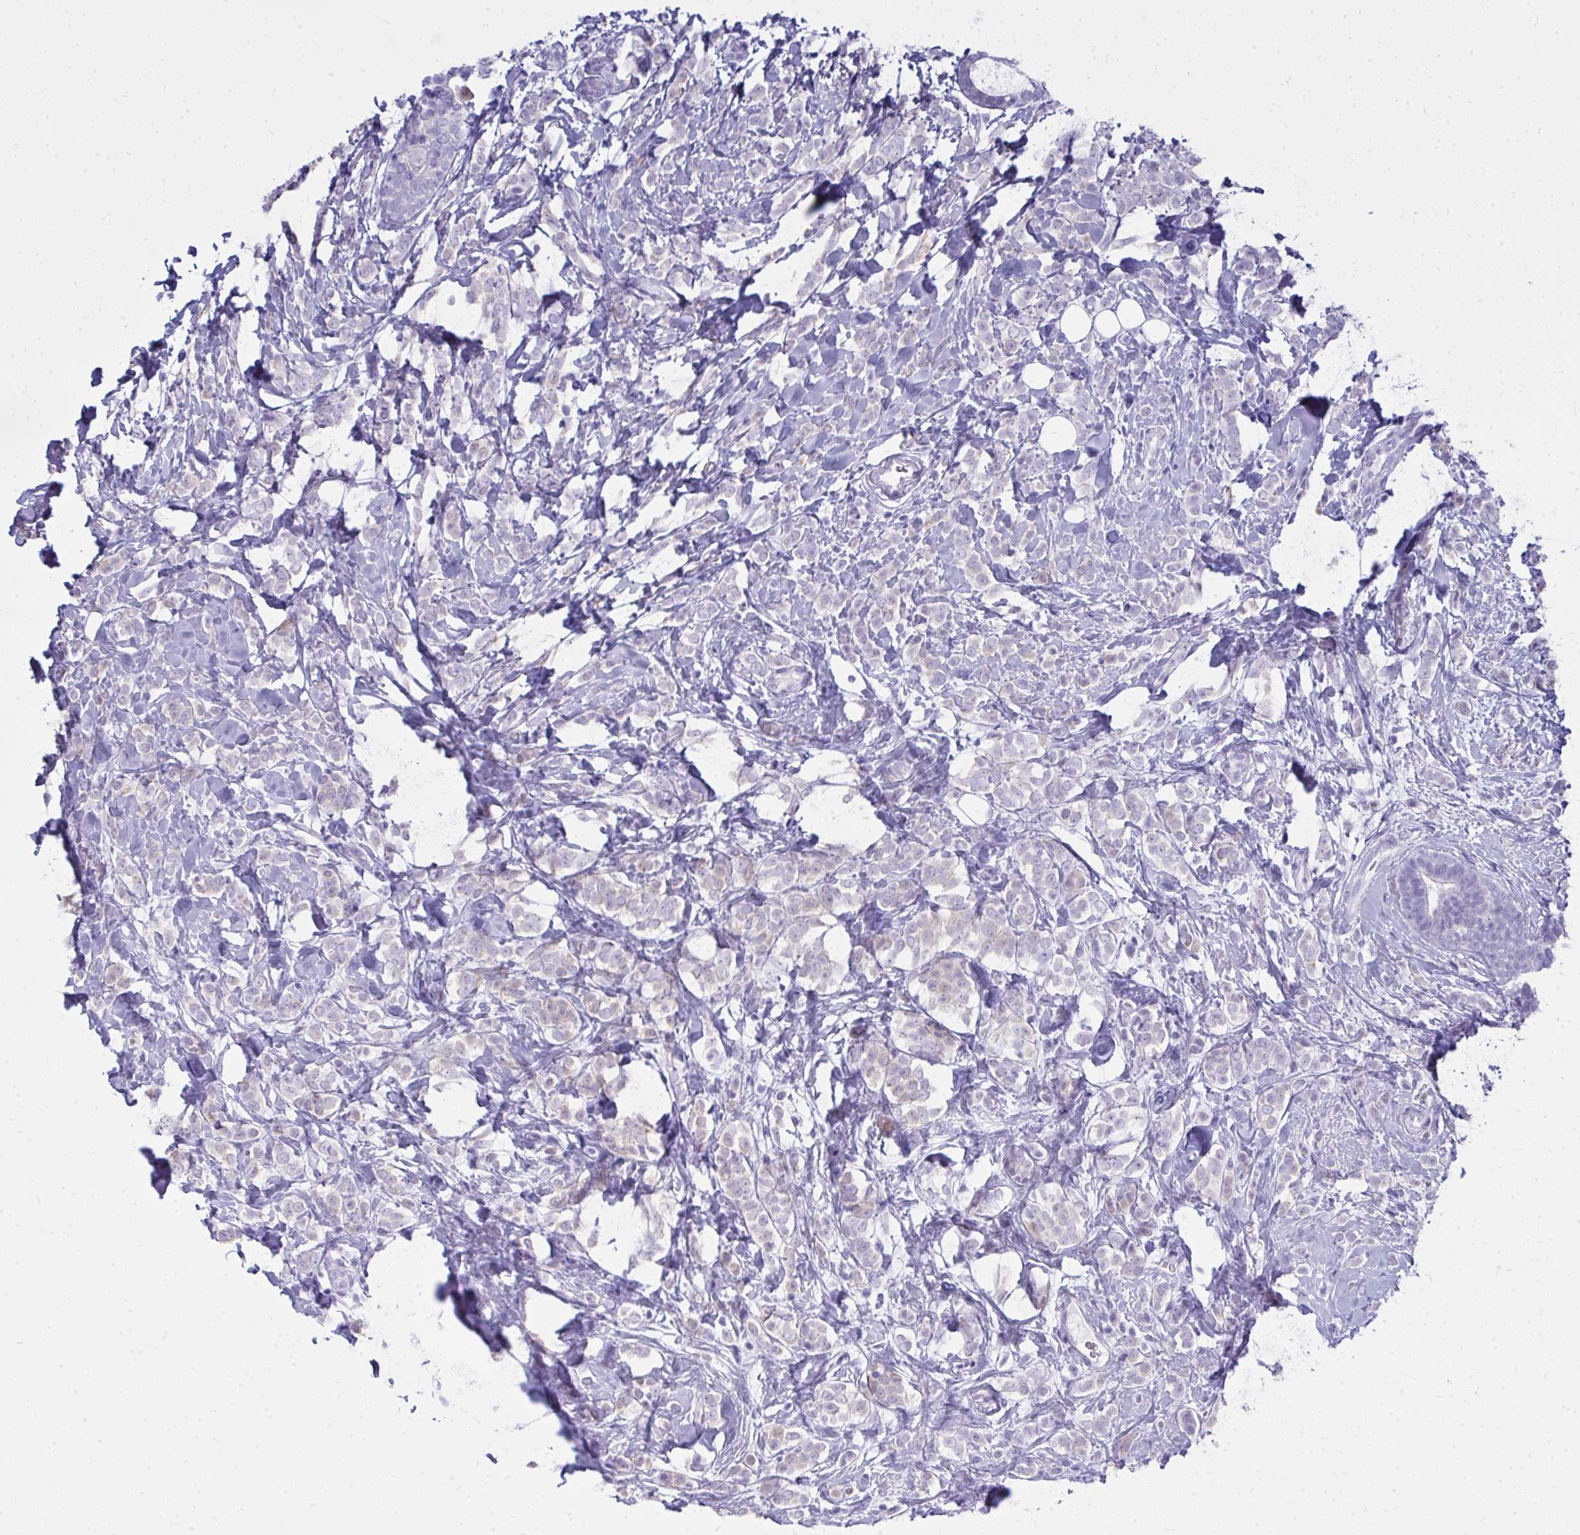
{"staining": {"intensity": "negative", "quantity": "none", "location": "none"}, "tissue": "breast cancer", "cell_type": "Tumor cells", "image_type": "cancer", "snomed": [{"axis": "morphology", "description": "Lobular carcinoma"}, {"axis": "topography", "description": "Breast"}], "caption": "Immunohistochemistry image of breast cancer (lobular carcinoma) stained for a protein (brown), which displays no expression in tumor cells.", "gene": "QDPR", "patient": {"sex": "female", "age": 49}}